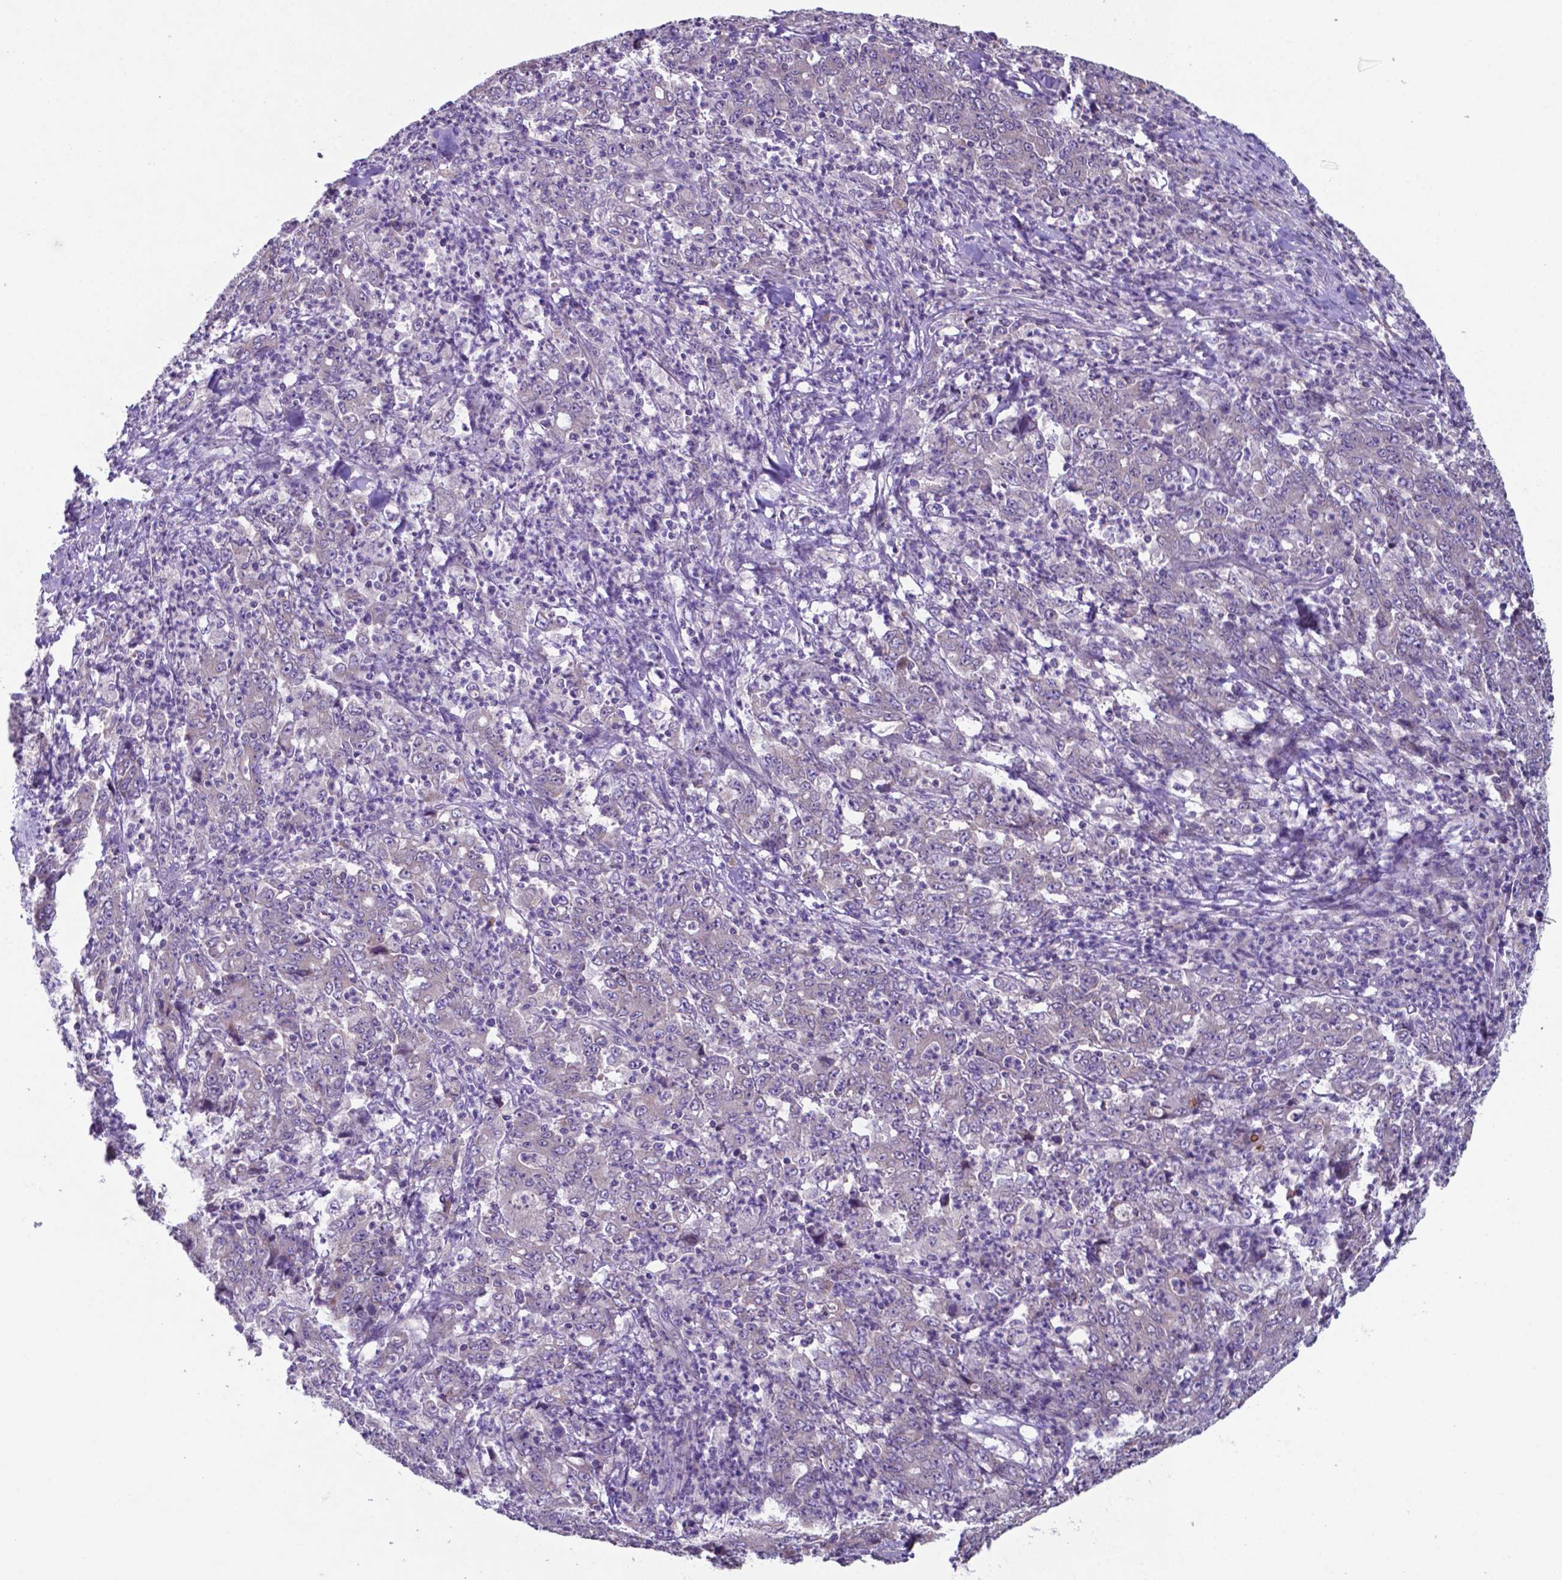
{"staining": {"intensity": "negative", "quantity": "none", "location": "none"}, "tissue": "stomach cancer", "cell_type": "Tumor cells", "image_type": "cancer", "snomed": [{"axis": "morphology", "description": "Adenocarcinoma, NOS"}, {"axis": "topography", "description": "Stomach, lower"}], "caption": "Immunohistochemistry of human stomach adenocarcinoma shows no positivity in tumor cells. (DAB IHC with hematoxylin counter stain).", "gene": "TYRO3", "patient": {"sex": "female", "age": 71}}